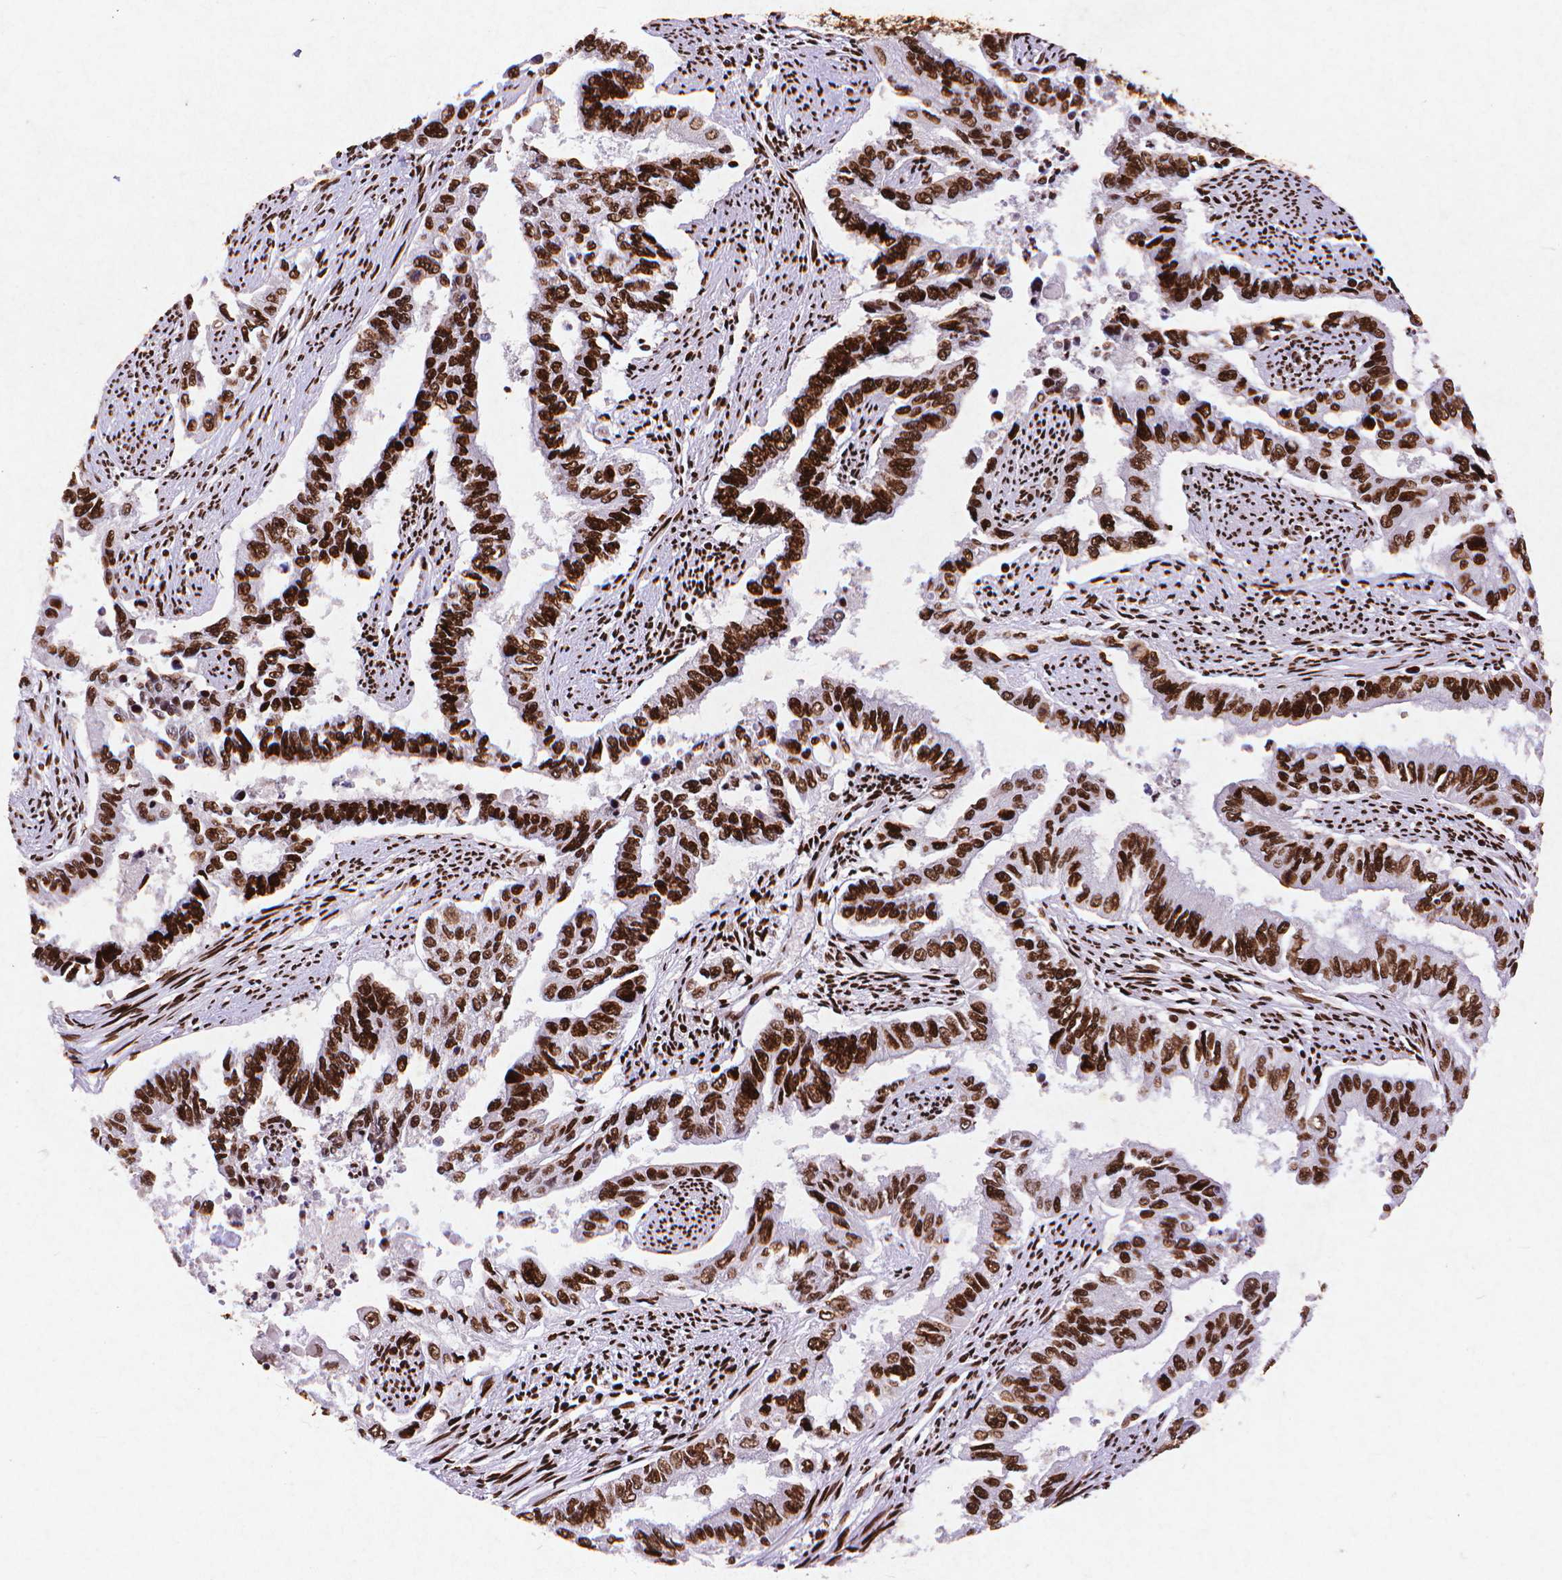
{"staining": {"intensity": "strong", "quantity": ">75%", "location": "nuclear"}, "tissue": "endometrial cancer", "cell_type": "Tumor cells", "image_type": "cancer", "snomed": [{"axis": "morphology", "description": "Adenocarcinoma, NOS"}, {"axis": "topography", "description": "Uterus"}], "caption": "Protein expression by immunohistochemistry (IHC) reveals strong nuclear staining in approximately >75% of tumor cells in endometrial cancer.", "gene": "CITED2", "patient": {"sex": "female", "age": 59}}